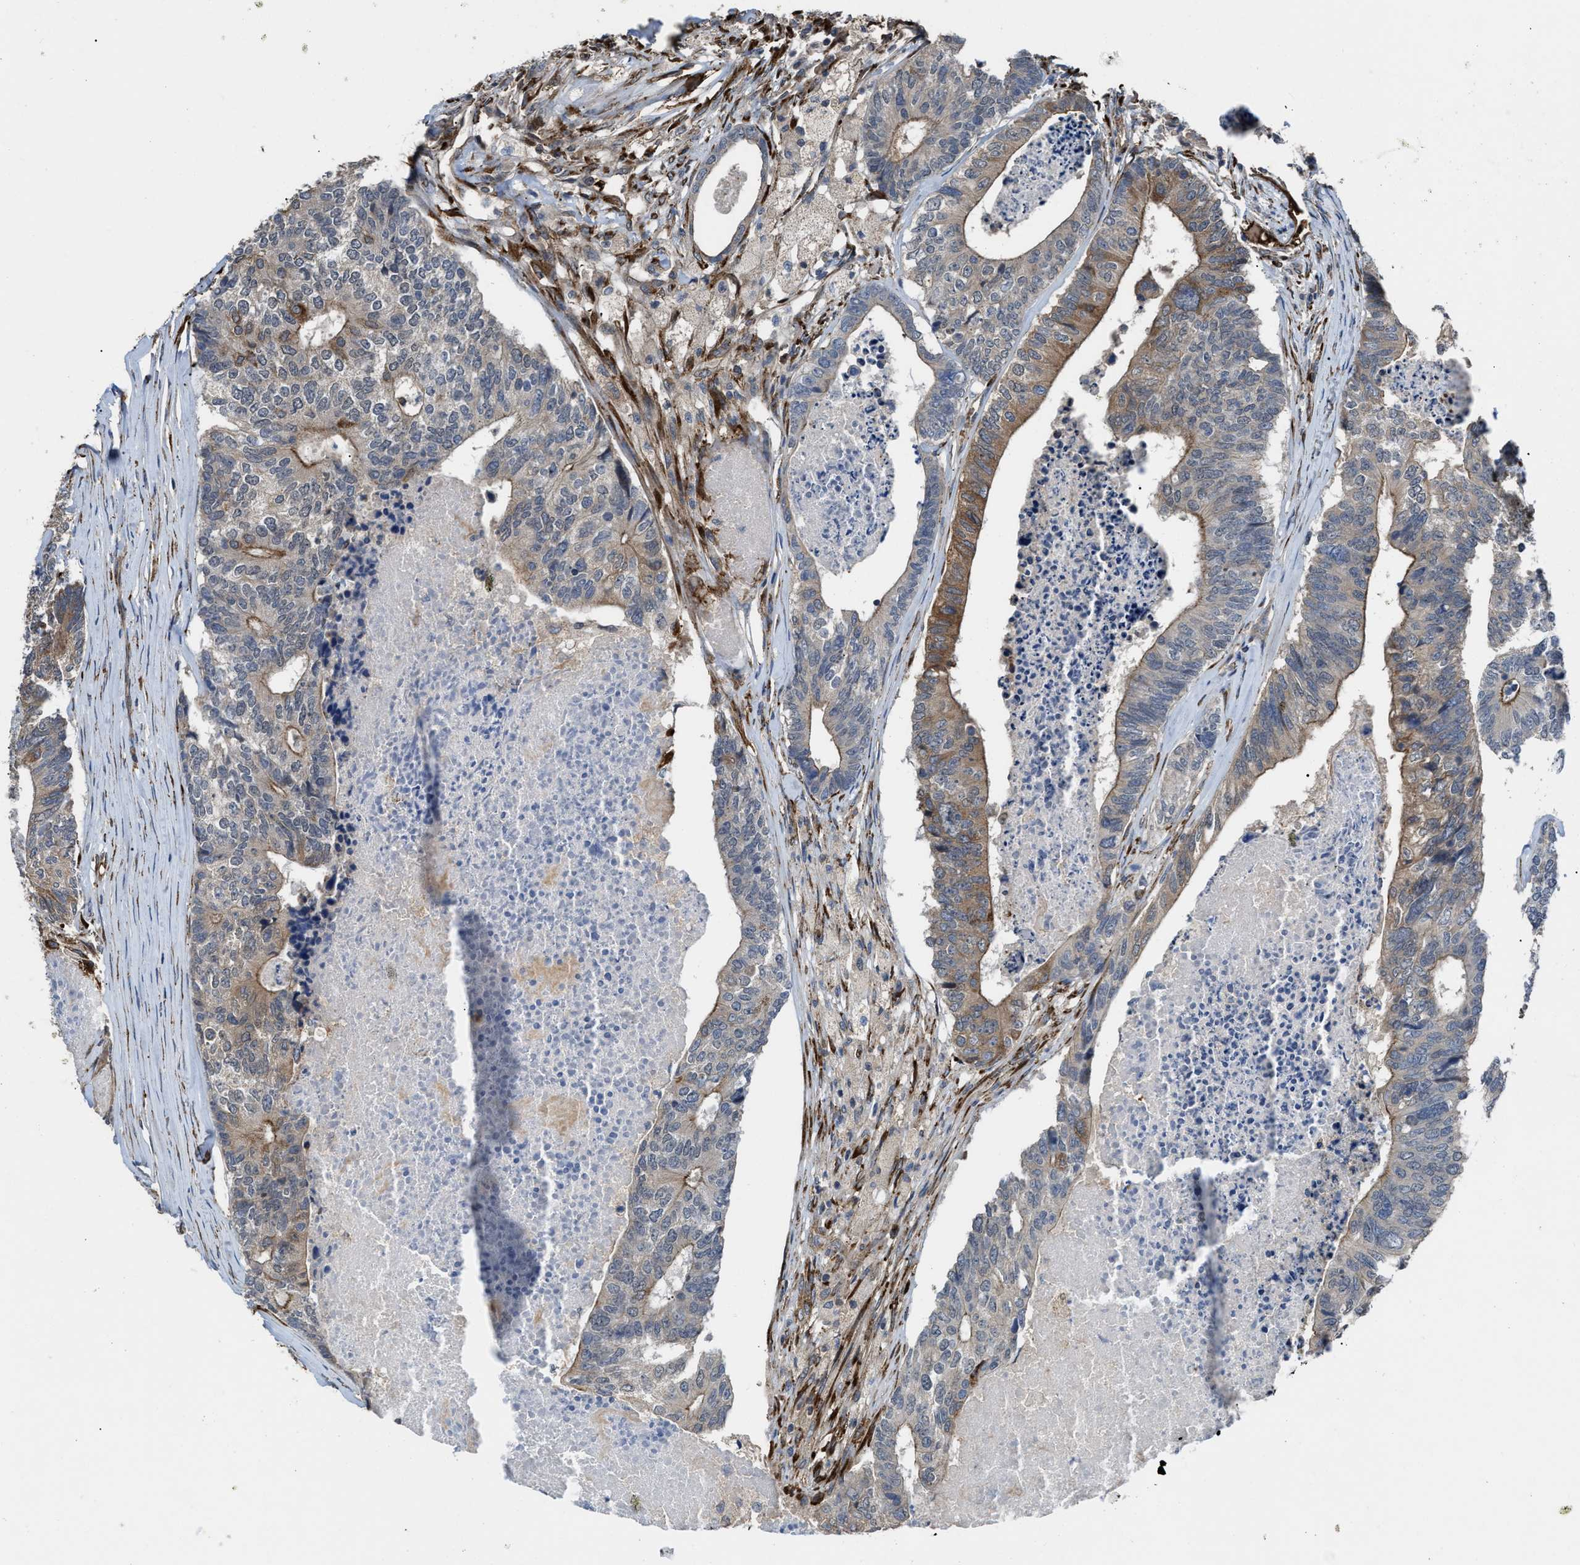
{"staining": {"intensity": "moderate", "quantity": "25%-75%", "location": "cytoplasmic/membranous"}, "tissue": "colorectal cancer", "cell_type": "Tumor cells", "image_type": "cancer", "snomed": [{"axis": "morphology", "description": "Adenocarcinoma, NOS"}, {"axis": "topography", "description": "Colon"}], "caption": "A photomicrograph of human colorectal cancer stained for a protein shows moderate cytoplasmic/membranous brown staining in tumor cells.", "gene": "SELENOM", "patient": {"sex": "female", "age": 67}}